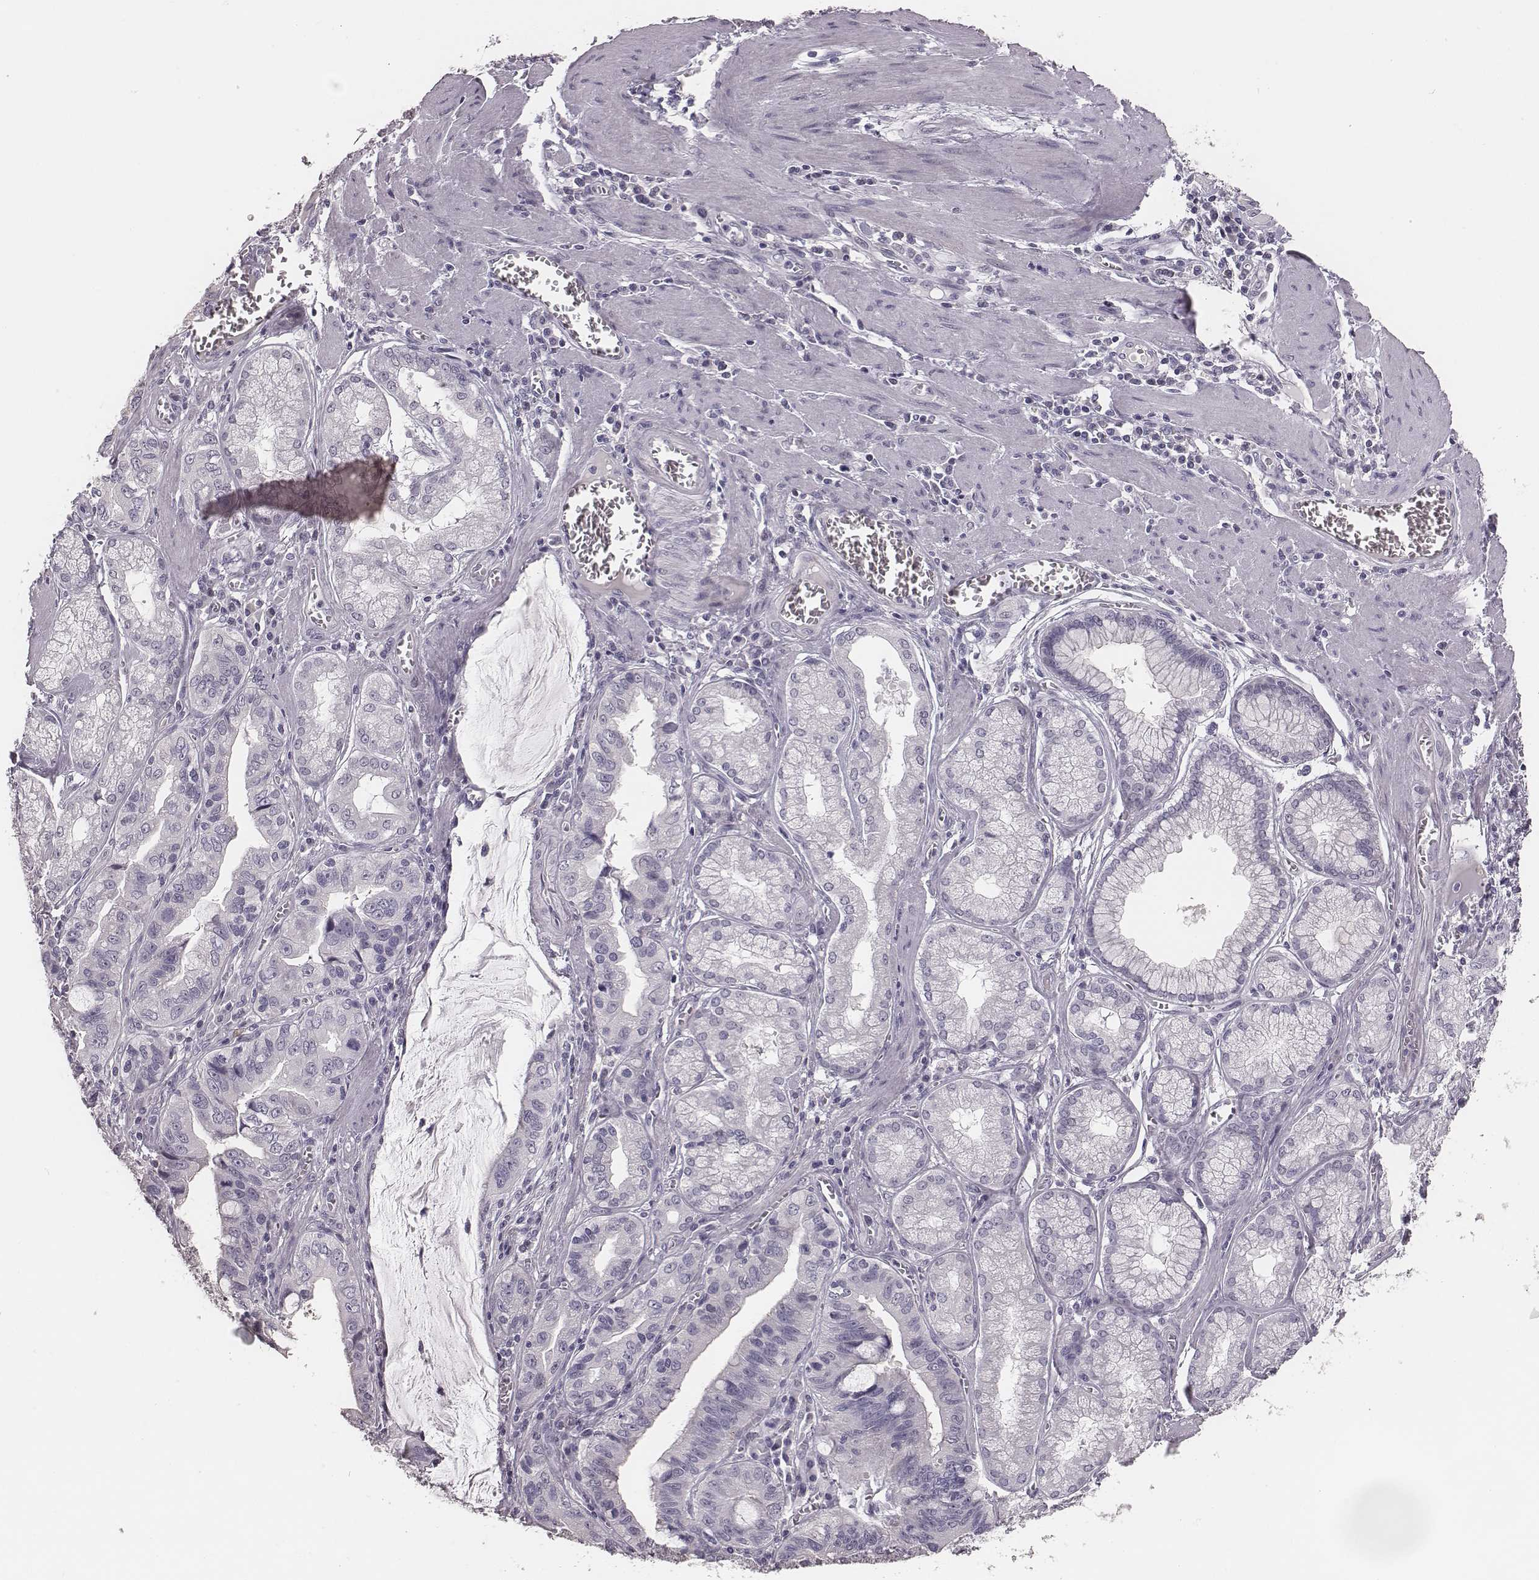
{"staining": {"intensity": "negative", "quantity": "none", "location": "none"}, "tissue": "stomach cancer", "cell_type": "Tumor cells", "image_type": "cancer", "snomed": [{"axis": "morphology", "description": "Adenocarcinoma, NOS"}, {"axis": "topography", "description": "Stomach, lower"}], "caption": "The image demonstrates no staining of tumor cells in stomach cancer (adenocarcinoma).", "gene": "CSHL1", "patient": {"sex": "female", "age": 76}}